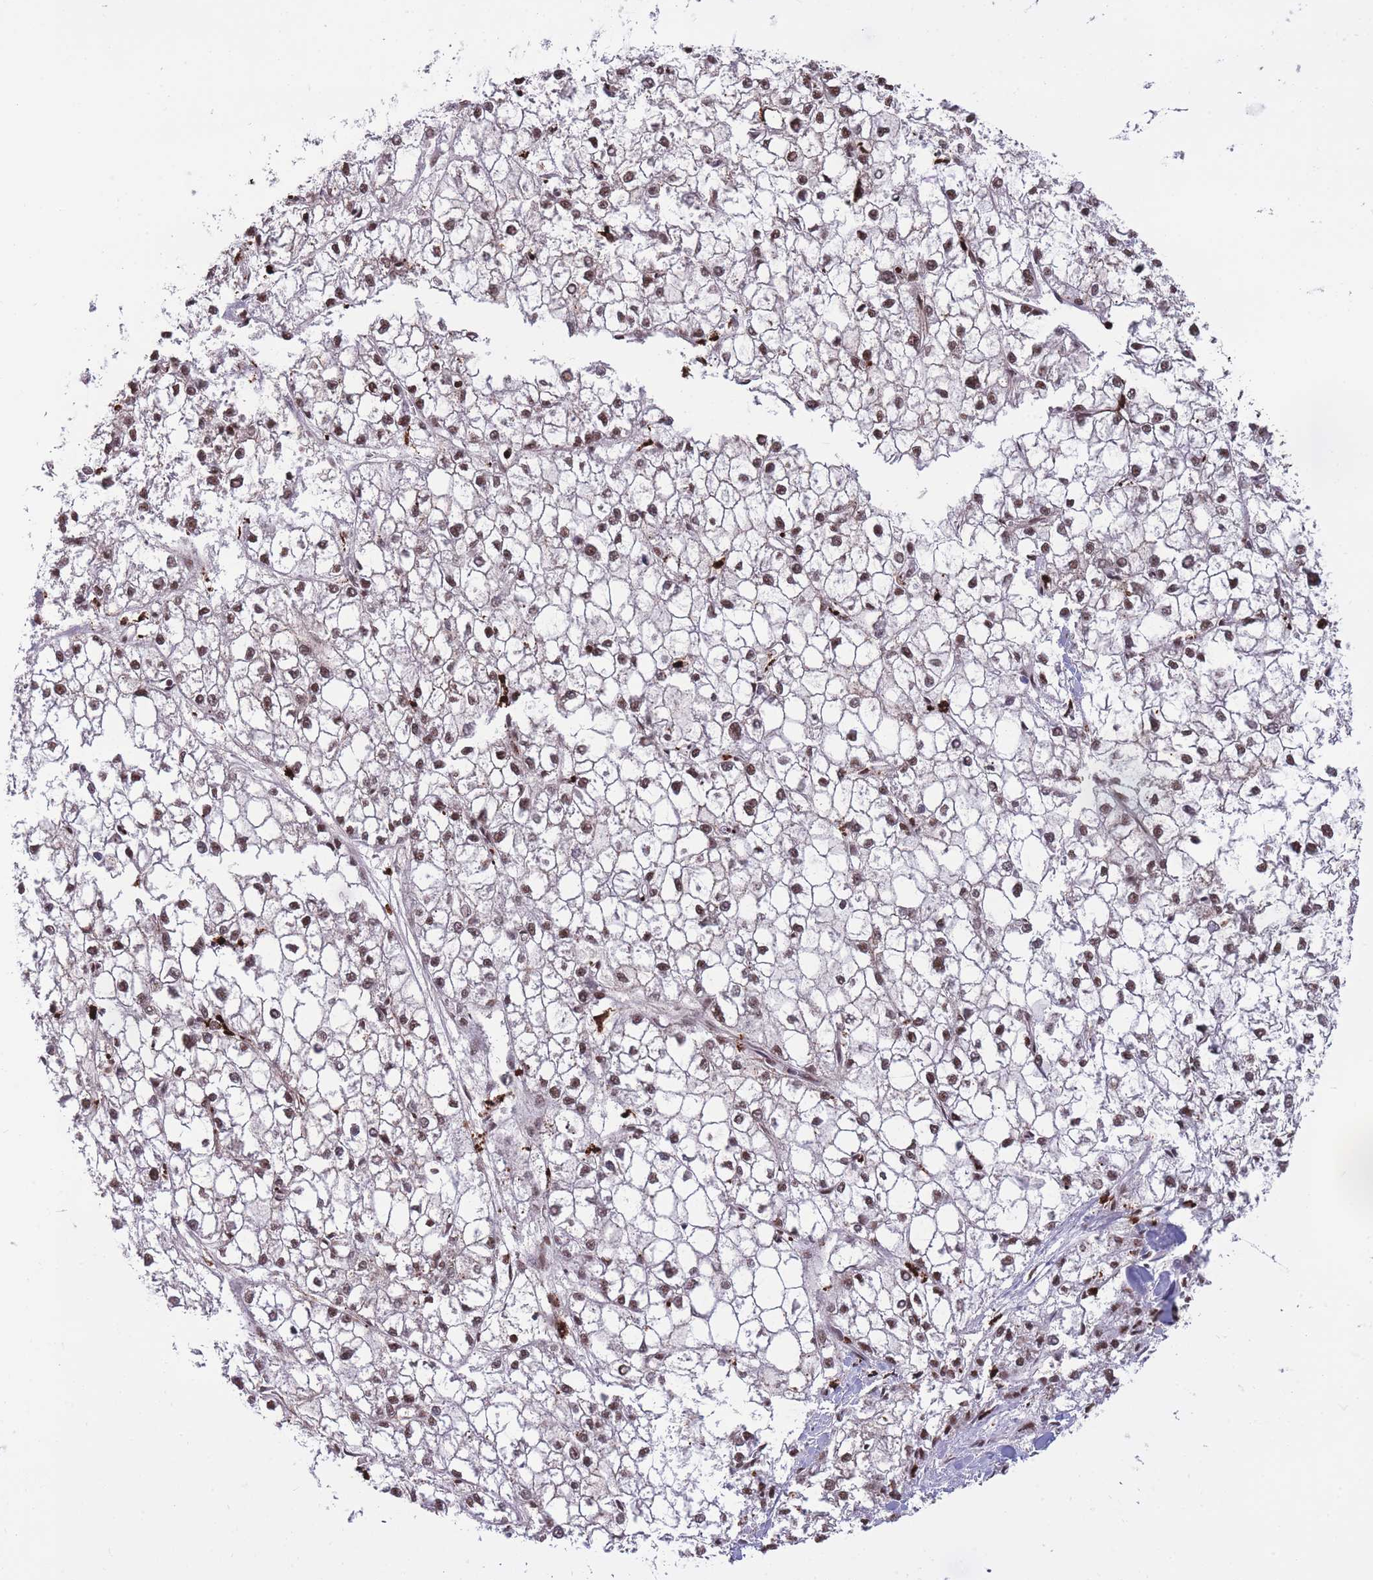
{"staining": {"intensity": "moderate", "quantity": ">75%", "location": "nuclear"}, "tissue": "liver cancer", "cell_type": "Tumor cells", "image_type": "cancer", "snomed": [{"axis": "morphology", "description": "Carcinoma, Hepatocellular, NOS"}, {"axis": "topography", "description": "Liver"}], "caption": "Human hepatocellular carcinoma (liver) stained for a protein (brown) demonstrates moderate nuclear positive expression in about >75% of tumor cells.", "gene": "PRPF19", "patient": {"sex": "female", "age": 43}}